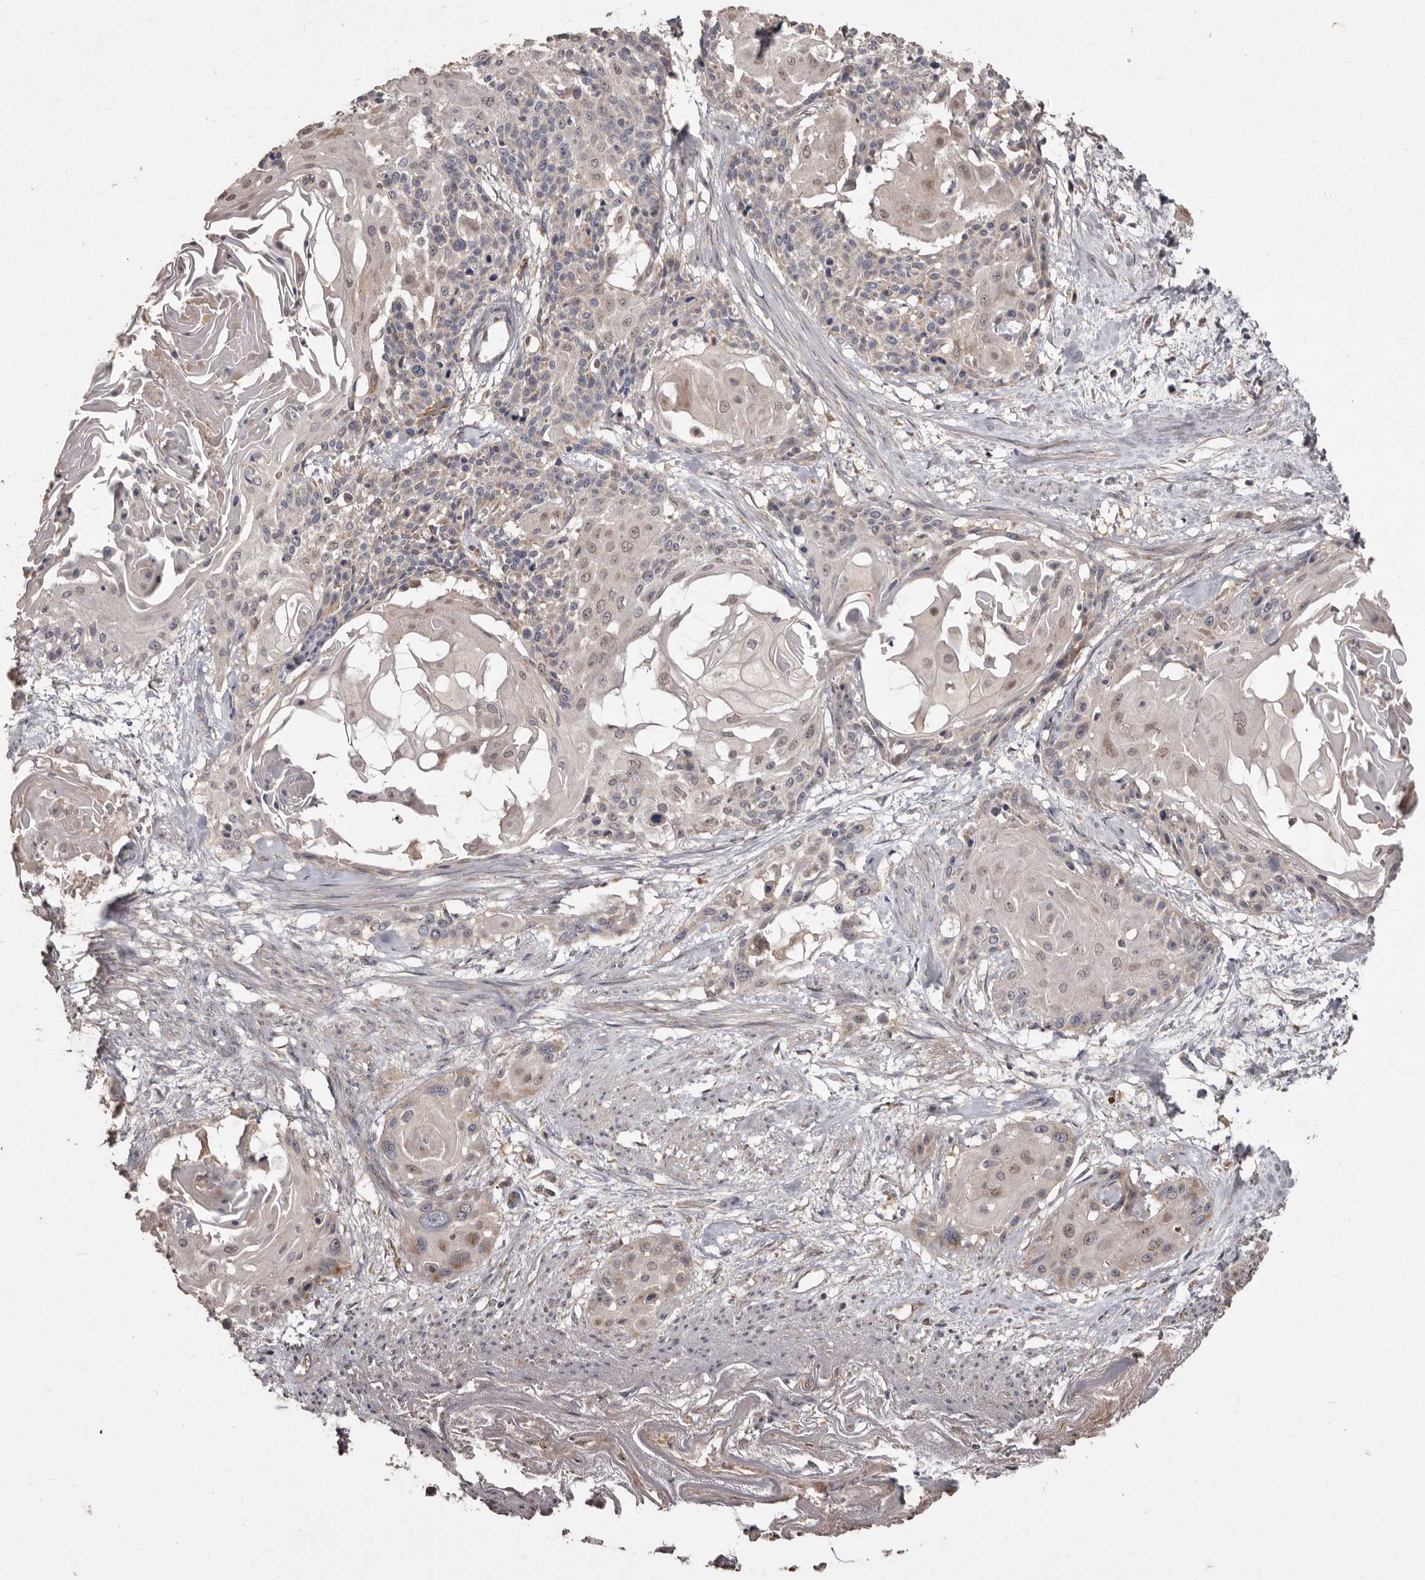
{"staining": {"intensity": "weak", "quantity": "<25%", "location": "cytoplasmic/membranous,nuclear"}, "tissue": "cervical cancer", "cell_type": "Tumor cells", "image_type": "cancer", "snomed": [{"axis": "morphology", "description": "Squamous cell carcinoma, NOS"}, {"axis": "topography", "description": "Cervix"}], "caption": "Image shows no significant protein positivity in tumor cells of squamous cell carcinoma (cervical).", "gene": "FLAD1", "patient": {"sex": "female", "age": 57}}